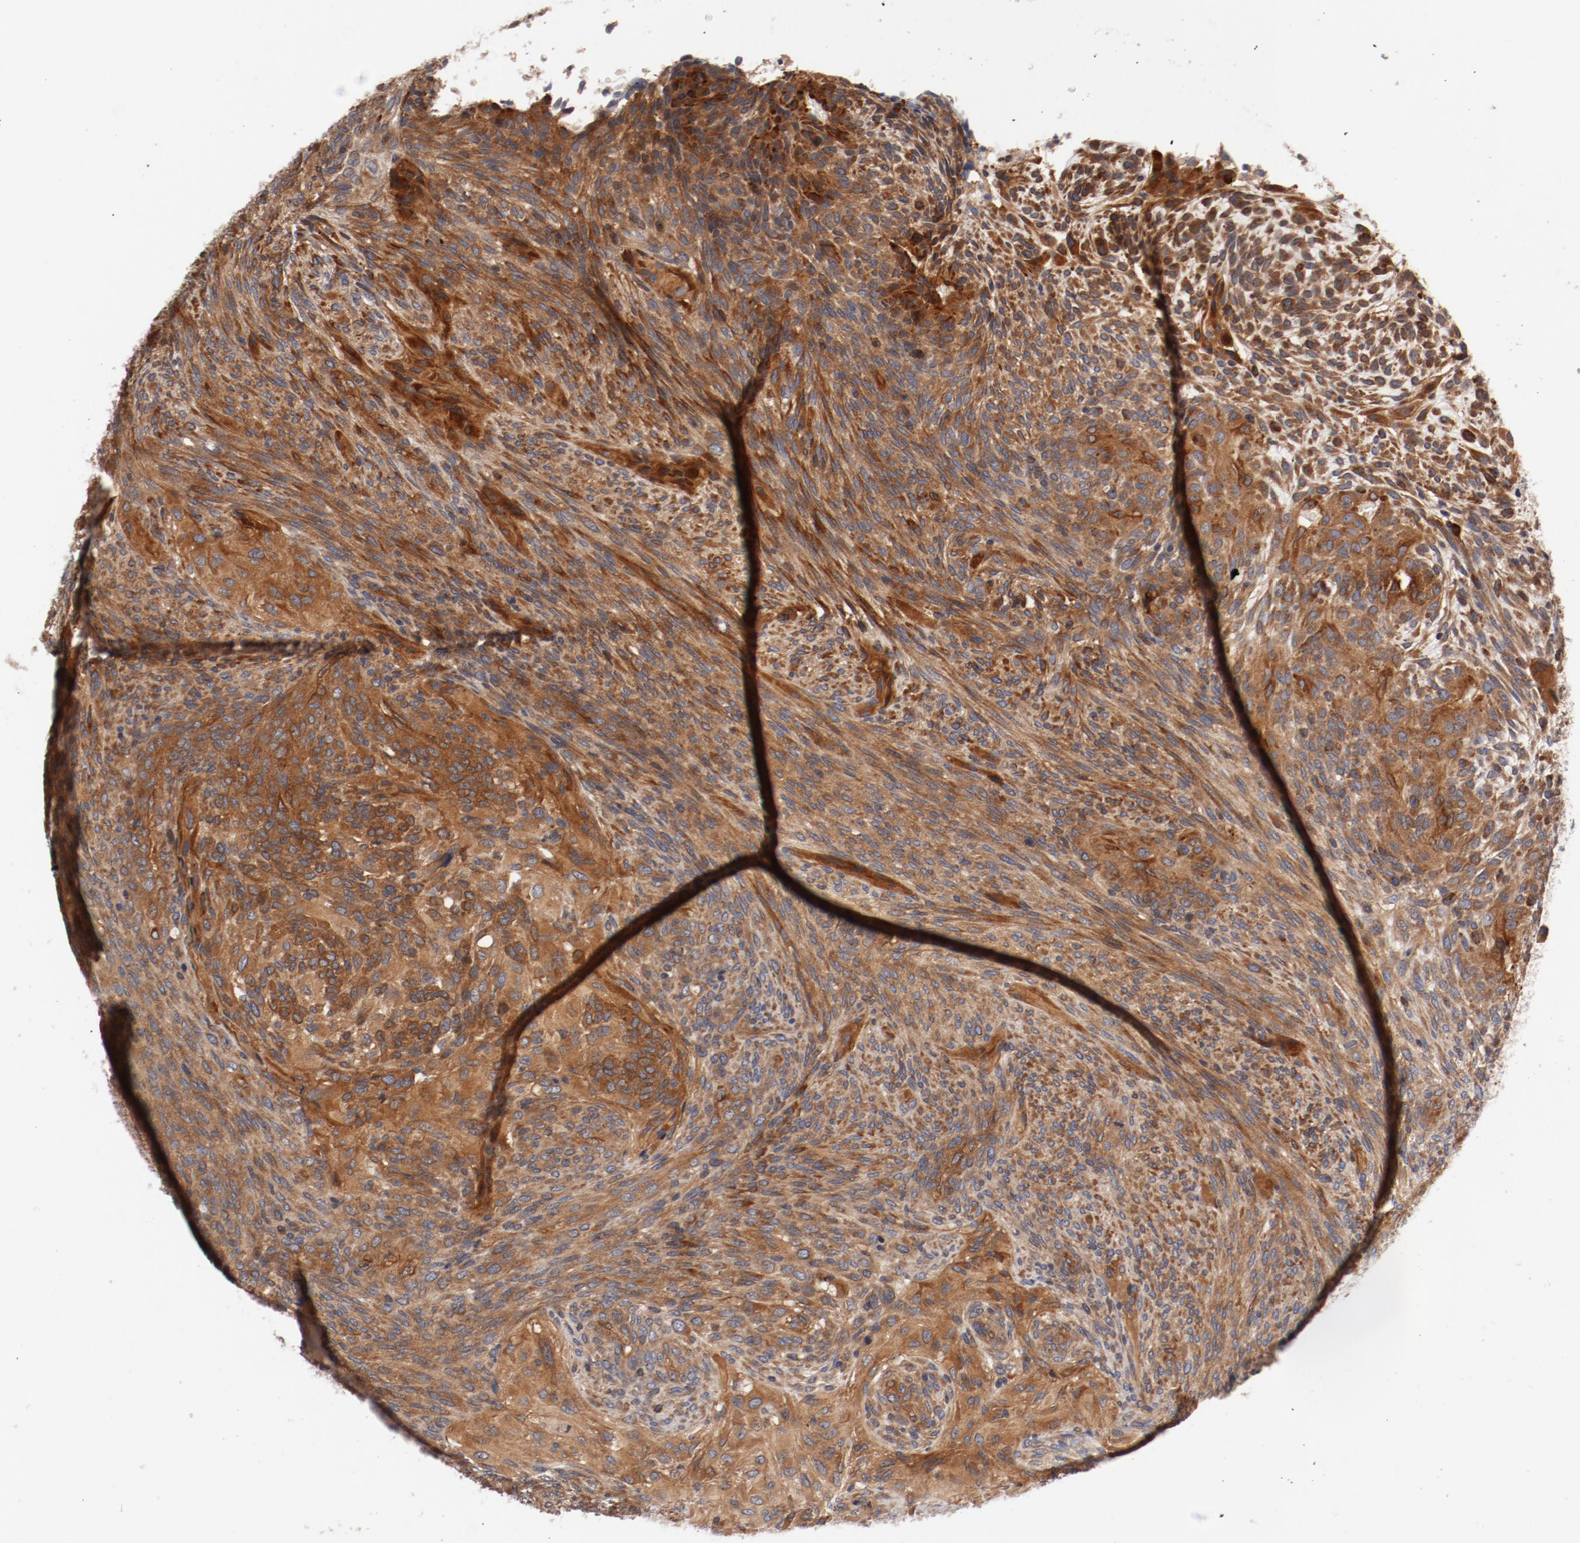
{"staining": {"intensity": "moderate", "quantity": ">75%", "location": "cytoplasmic/membranous"}, "tissue": "glioma", "cell_type": "Tumor cells", "image_type": "cancer", "snomed": [{"axis": "morphology", "description": "Glioma, malignant, High grade"}, {"axis": "topography", "description": "Cerebral cortex"}], "caption": "The immunohistochemical stain labels moderate cytoplasmic/membranous expression in tumor cells of glioma tissue.", "gene": "PITPNM2", "patient": {"sex": "female", "age": 55}}